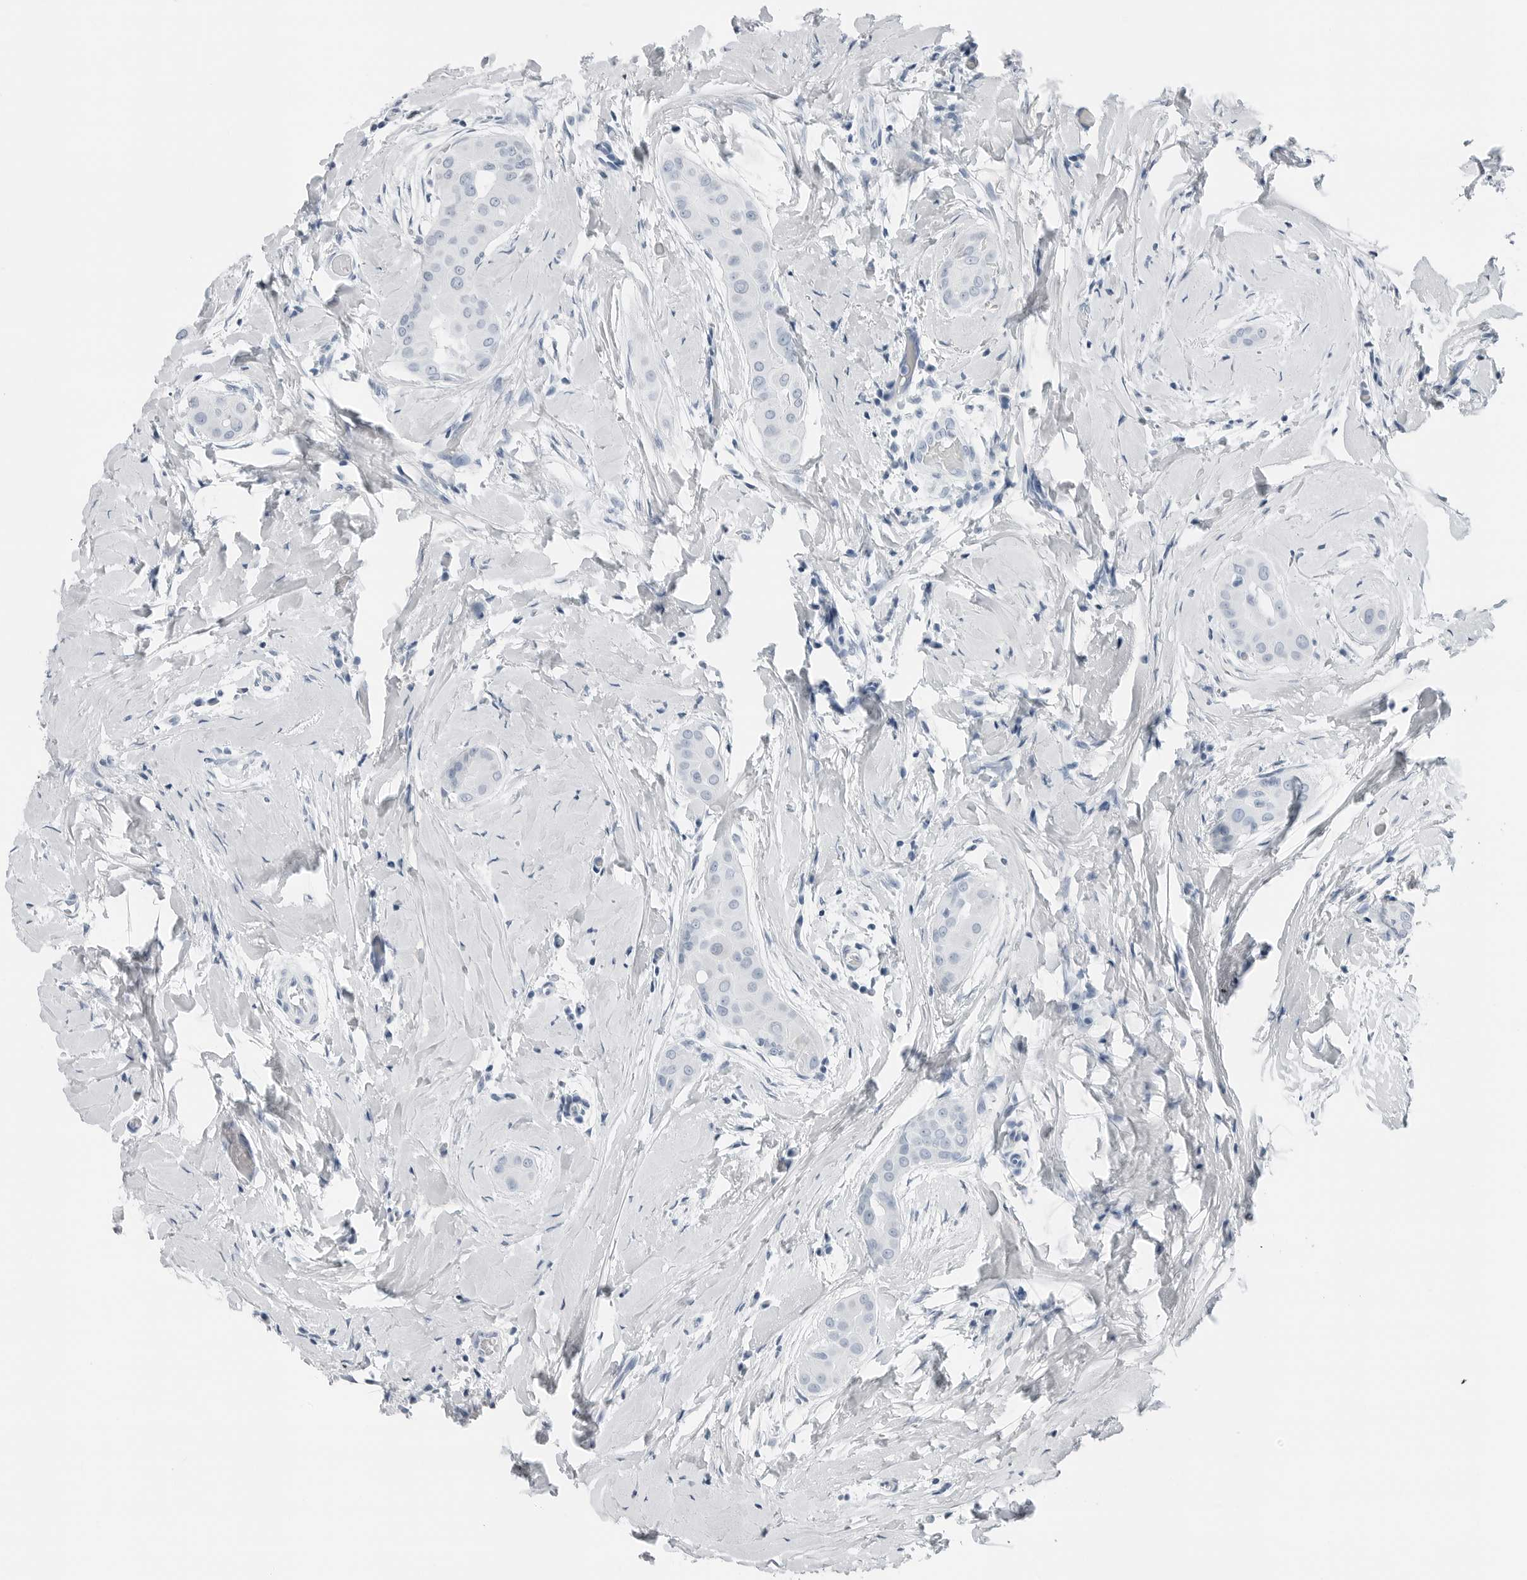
{"staining": {"intensity": "negative", "quantity": "none", "location": "none"}, "tissue": "thyroid cancer", "cell_type": "Tumor cells", "image_type": "cancer", "snomed": [{"axis": "morphology", "description": "Papillary adenocarcinoma, NOS"}, {"axis": "topography", "description": "Thyroid gland"}], "caption": "This is an immunohistochemistry (IHC) histopathology image of human thyroid cancer (papillary adenocarcinoma). There is no staining in tumor cells.", "gene": "SLPI", "patient": {"sex": "male", "age": 33}}